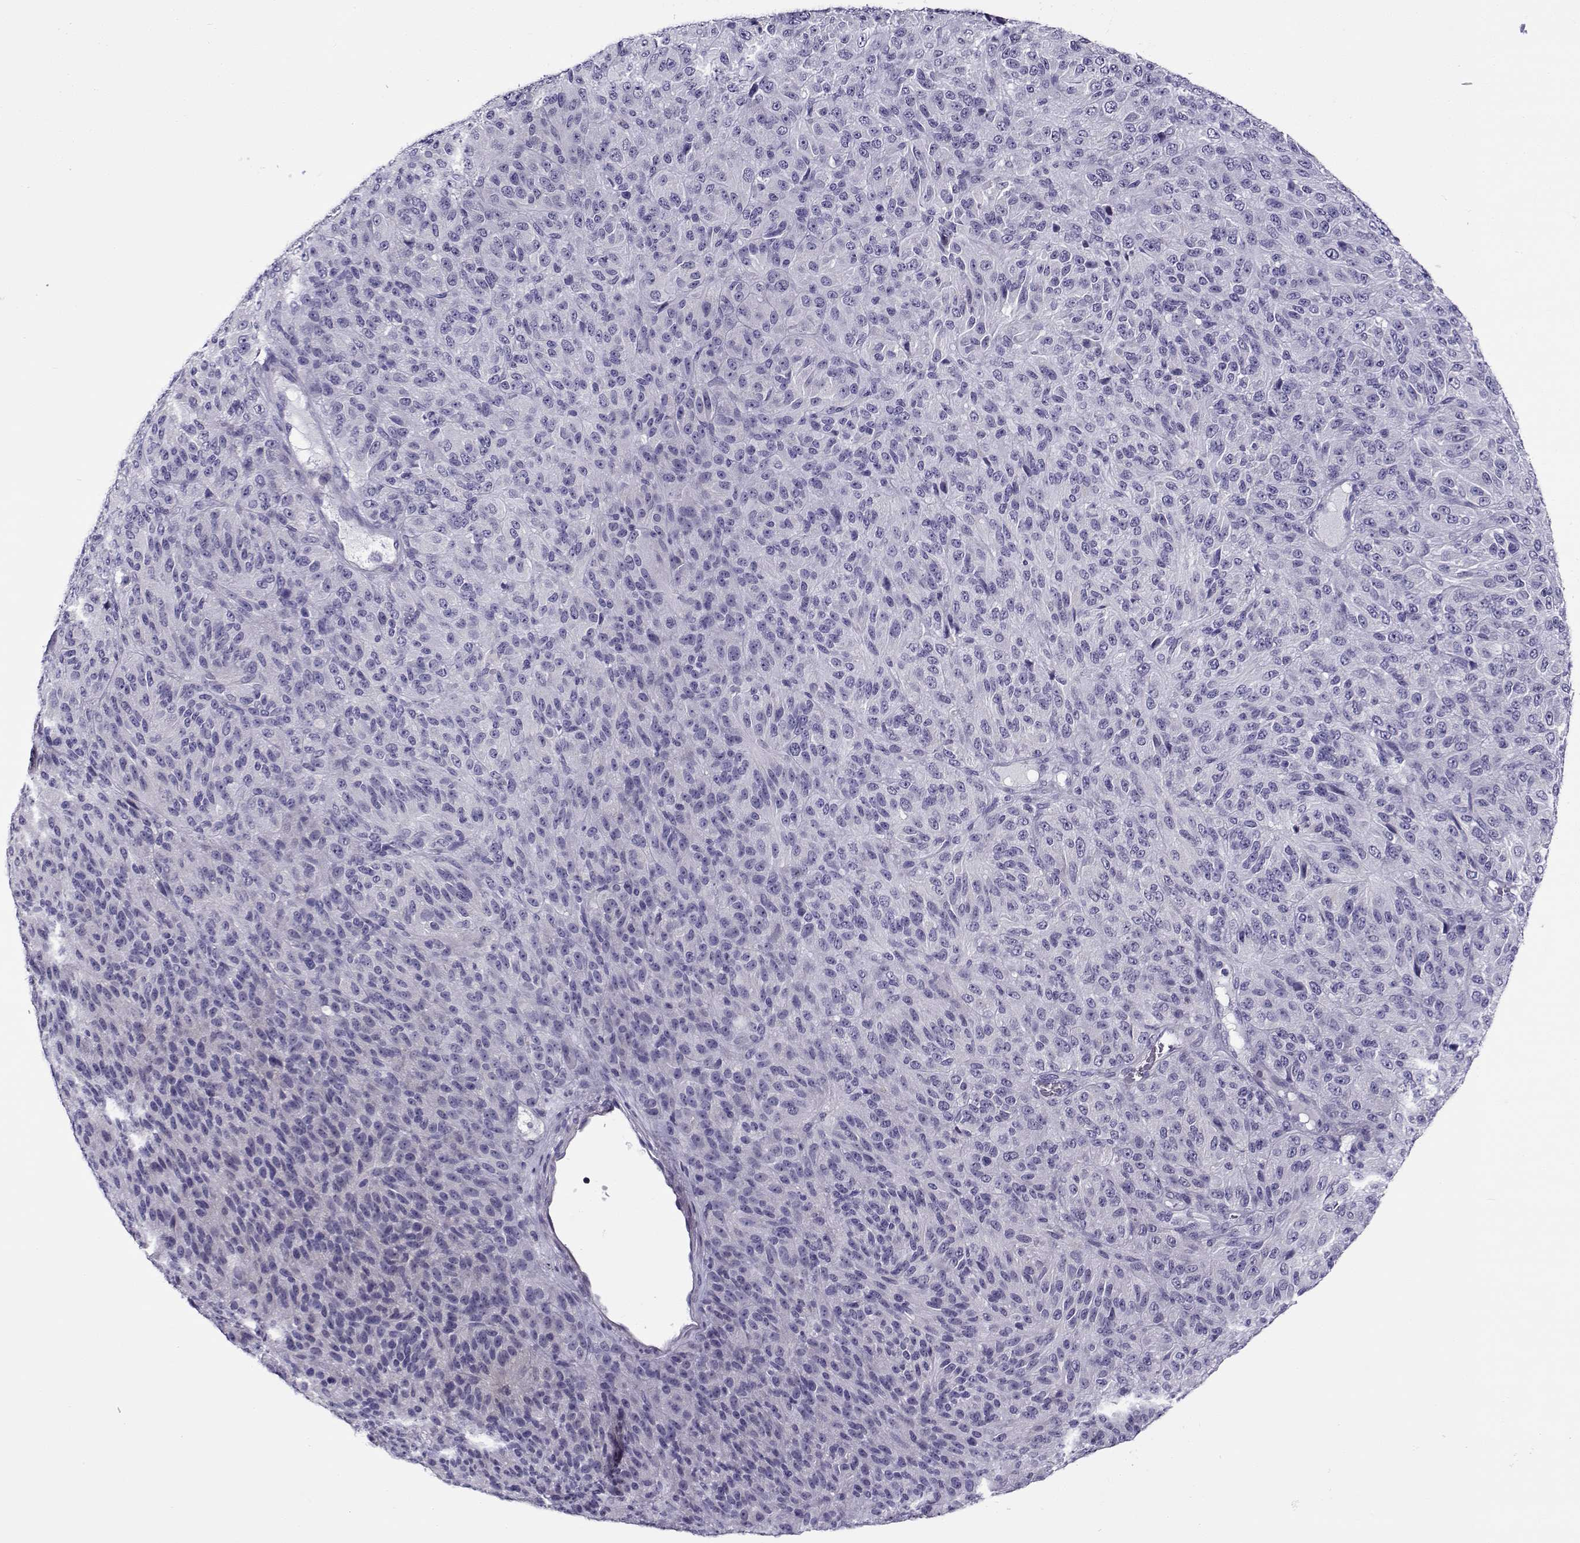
{"staining": {"intensity": "negative", "quantity": "none", "location": "none"}, "tissue": "melanoma", "cell_type": "Tumor cells", "image_type": "cancer", "snomed": [{"axis": "morphology", "description": "Malignant melanoma, Metastatic site"}, {"axis": "topography", "description": "Brain"}], "caption": "This is an immunohistochemistry (IHC) photomicrograph of melanoma. There is no positivity in tumor cells.", "gene": "FEZF1", "patient": {"sex": "female", "age": 56}}